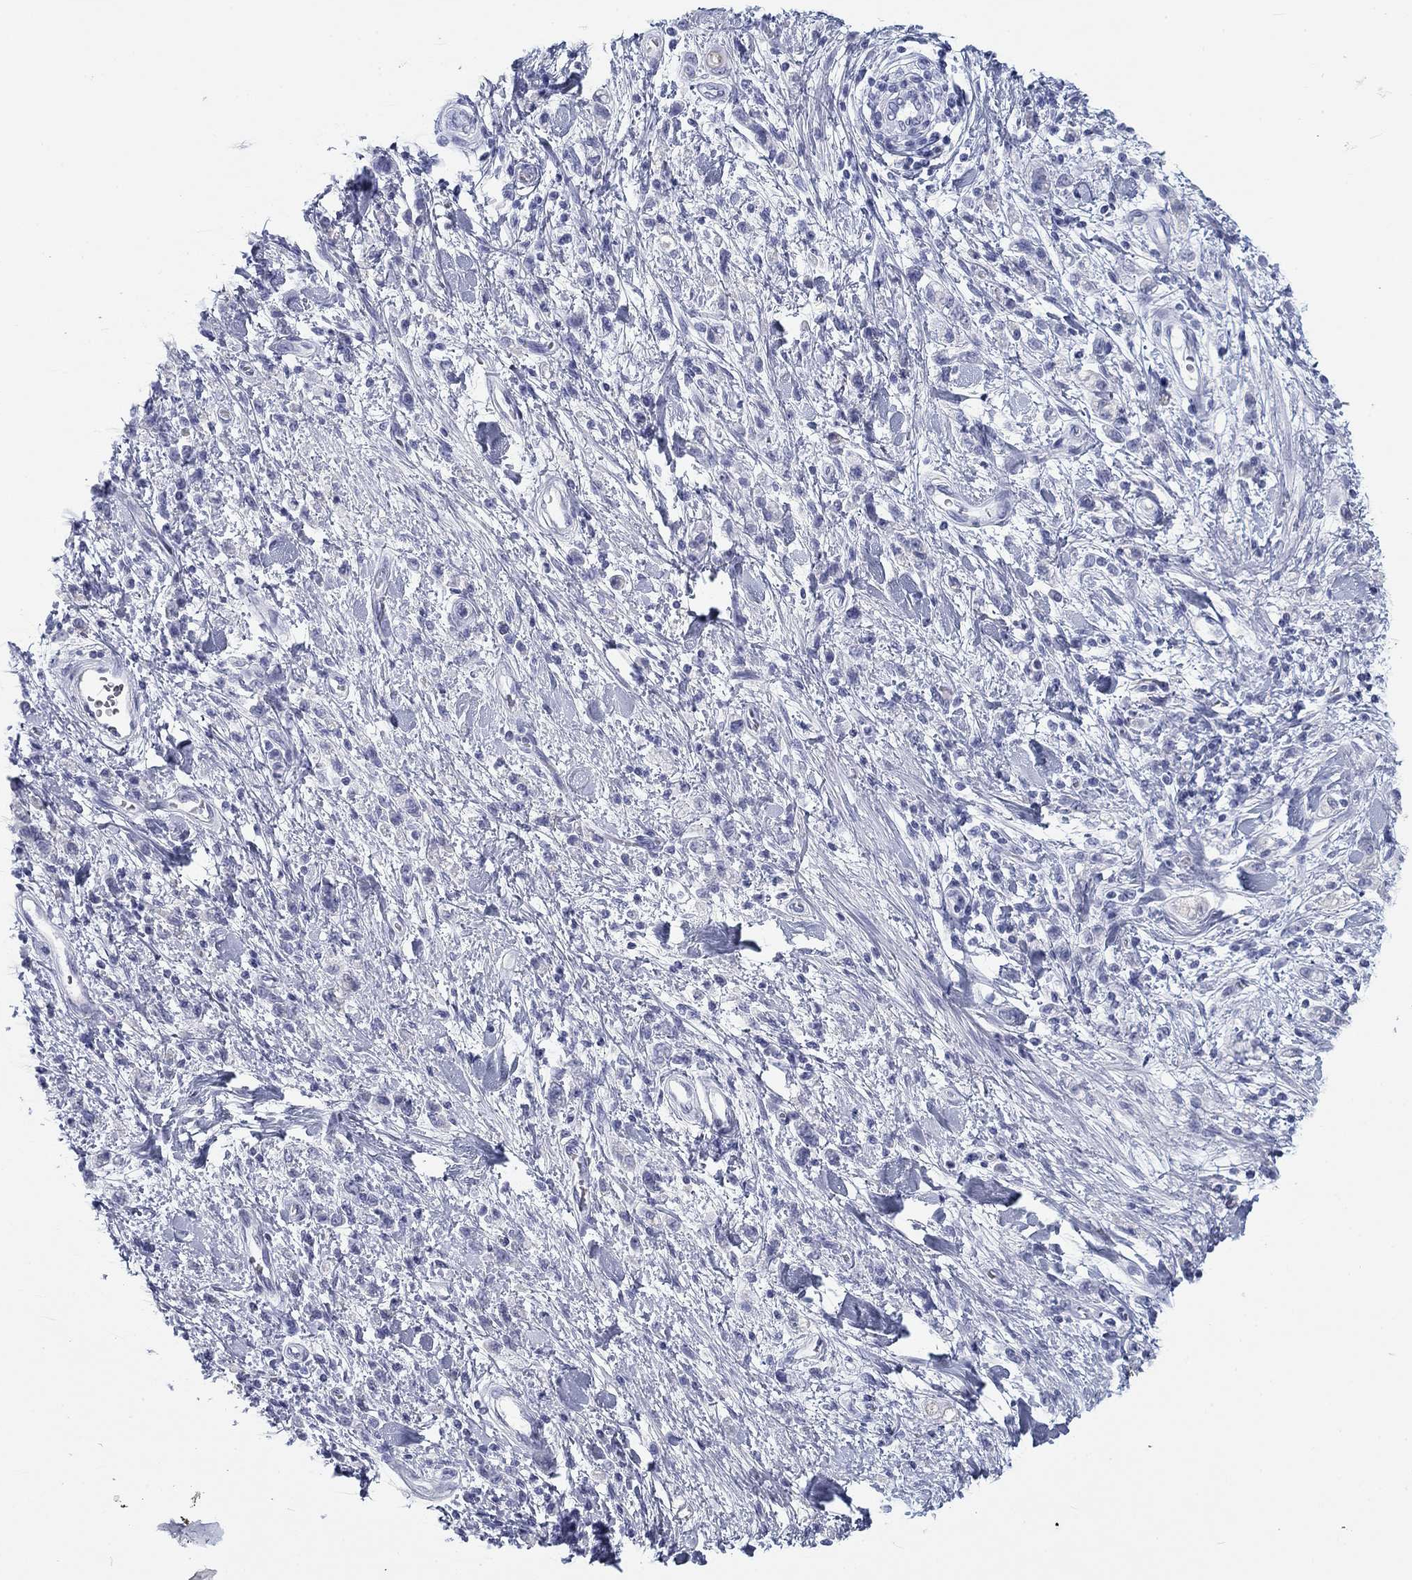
{"staining": {"intensity": "negative", "quantity": "none", "location": "none"}, "tissue": "stomach cancer", "cell_type": "Tumor cells", "image_type": "cancer", "snomed": [{"axis": "morphology", "description": "Adenocarcinoma, NOS"}, {"axis": "topography", "description": "Stomach"}], "caption": "Immunohistochemistry (IHC) image of stomach adenocarcinoma stained for a protein (brown), which shows no staining in tumor cells.", "gene": "CALB1", "patient": {"sex": "male", "age": 77}}